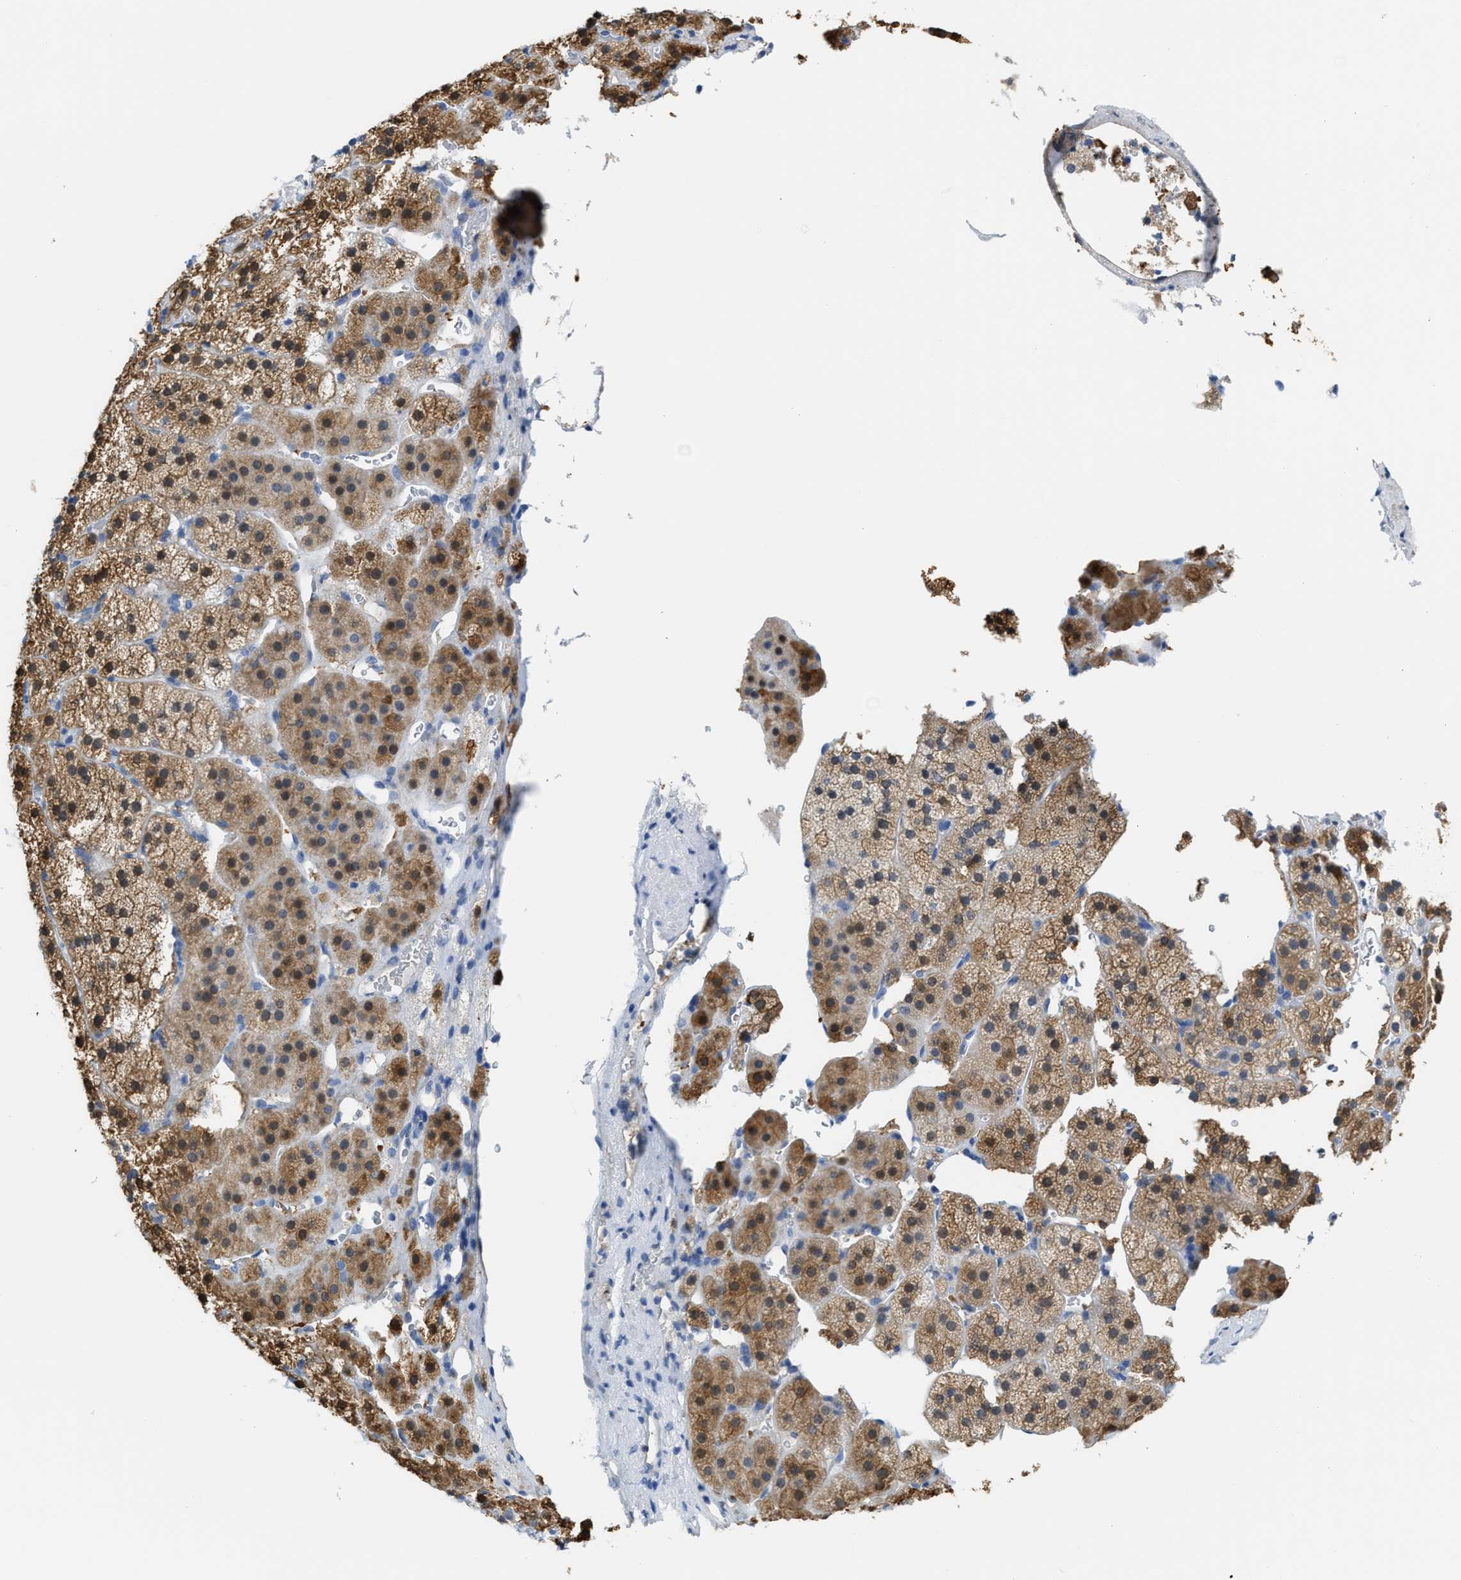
{"staining": {"intensity": "moderate", "quantity": ">75%", "location": "cytoplasmic/membranous,nuclear"}, "tissue": "adrenal gland", "cell_type": "Glandular cells", "image_type": "normal", "snomed": [{"axis": "morphology", "description": "Normal tissue, NOS"}, {"axis": "topography", "description": "Adrenal gland"}], "caption": "Immunohistochemical staining of benign human adrenal gland reveals moderate cytoplasmic/membranous,nuclear protein staining in approximately >75% of glandular cells. (DAB (3,3'-diaminobenzidine) IHC with brightfield microscopy, high magnification).", "gene": "ASS1", "patient": {"sex": "female", "age": 44}}